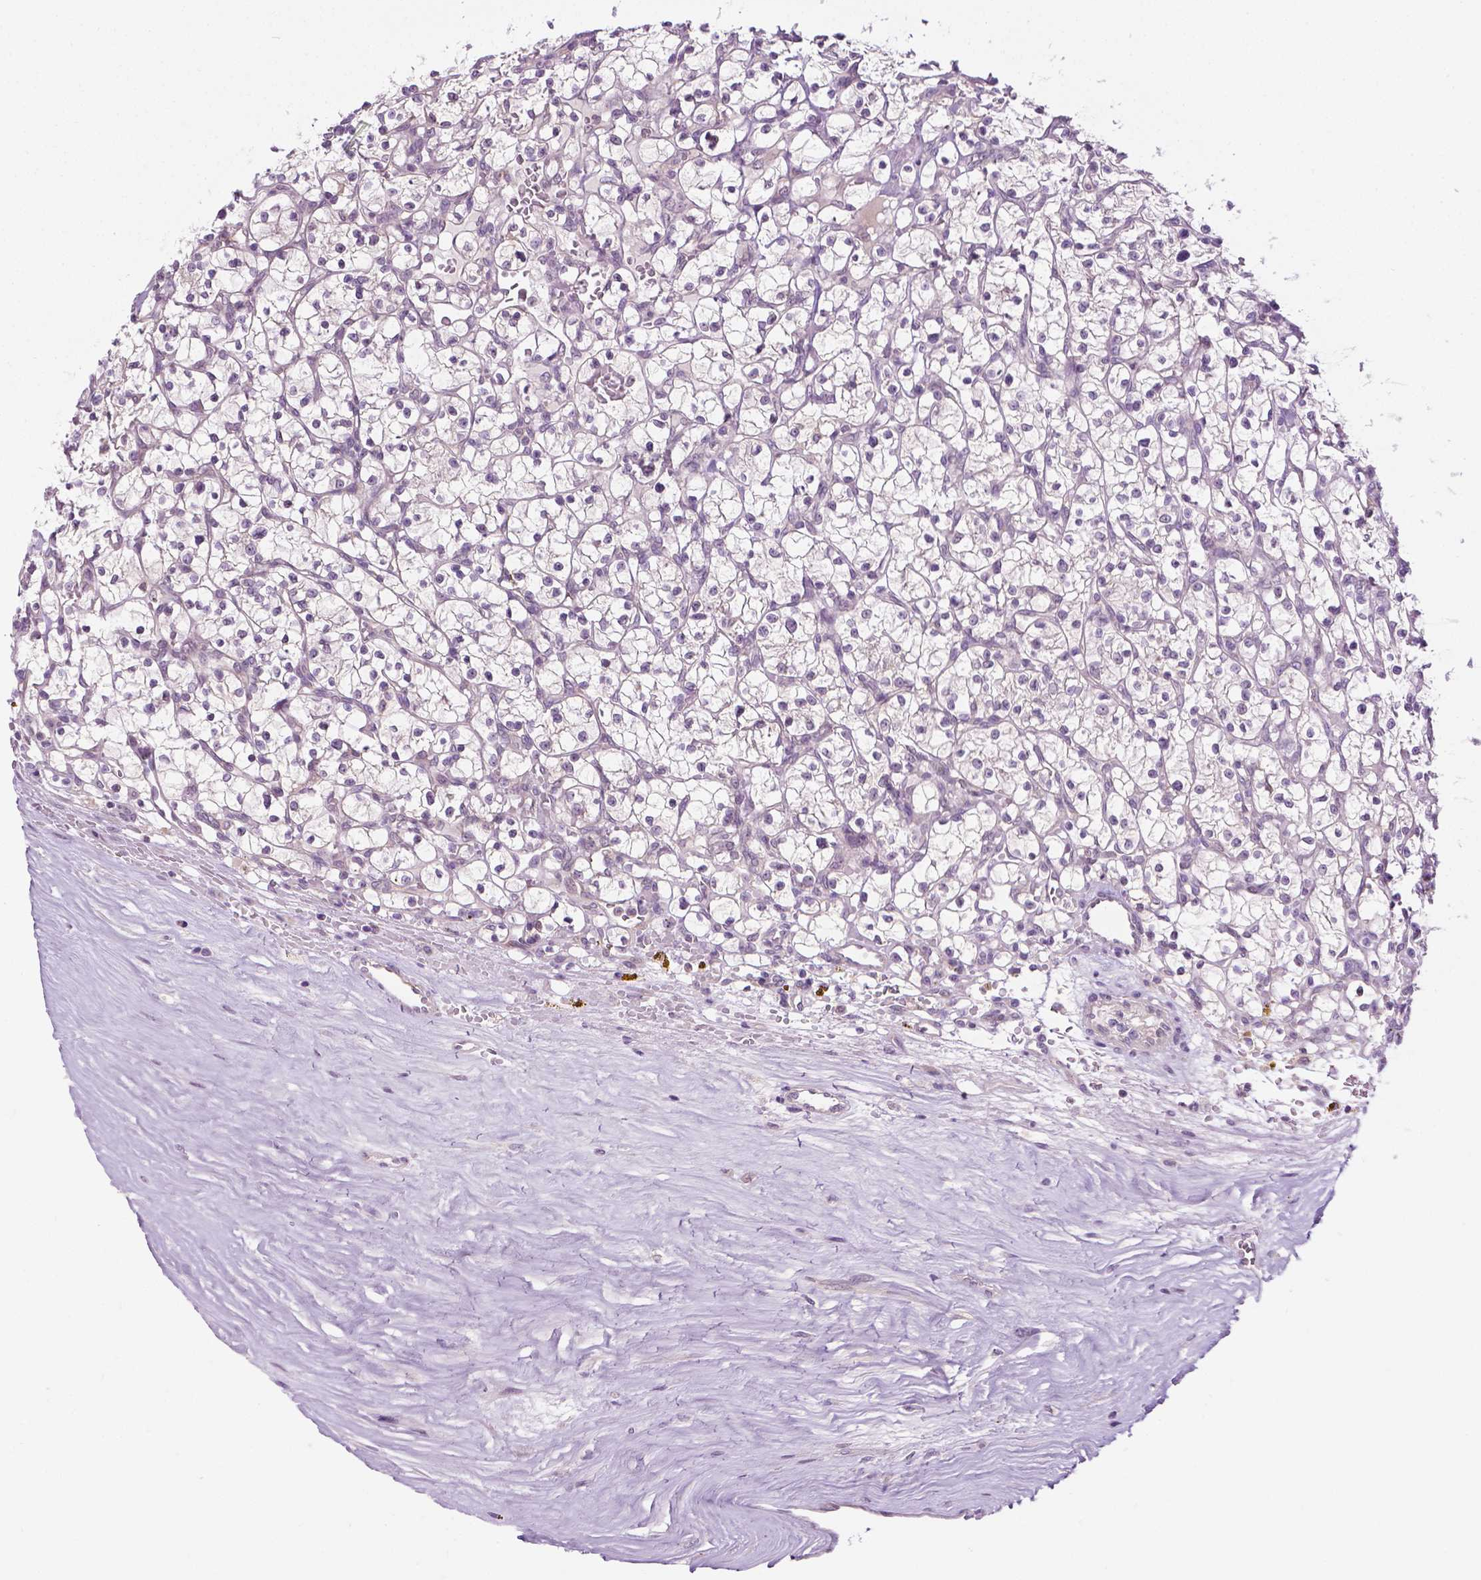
{"staining": {"intensity": "negative", "quantity": "none", "location": "none"}, "tissue": "renal cancer", "cell_type": "Tumor cells", "image_type": "cancer", "snomed": [{"axis": "morphology", "description": "Adenocarcinoma, NOS"}, {"axis": "topography", "description": "Kidney"}], "caption": "Photomicrograph shows no significant protein staining in tumor cells of adenocarcinoma (renal). (DAB immunohistochemistry with hematoxylin counter stain).", "gene": "DENND4A", "patient": {"sex": "female", "age": 64}}